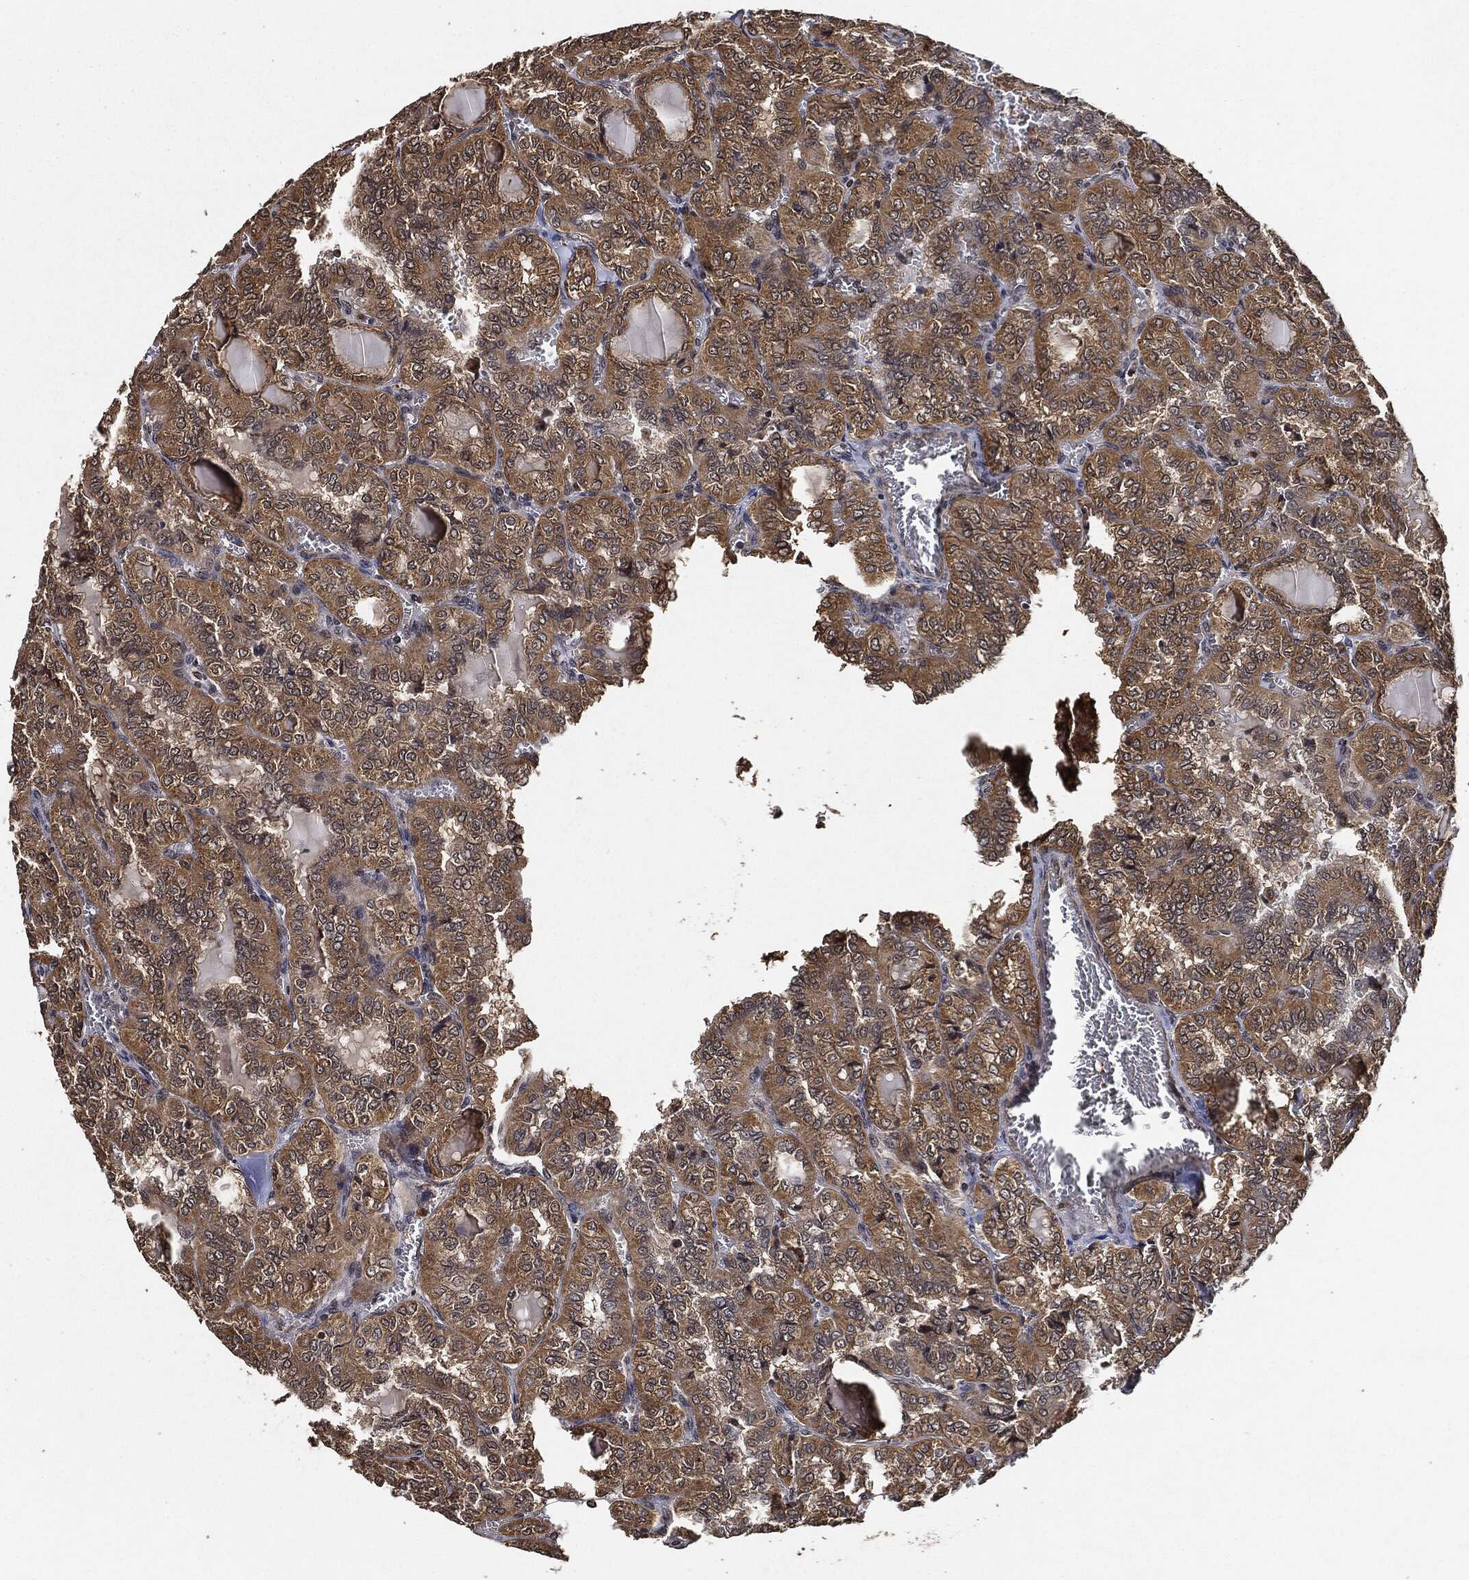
{"staining": {"intensity": "weak", "quantity": ">75%", "location": "cytoplasmic/membranous"}, "tissue": "thyroid cancer", "cell_type": "Tumor cells", "image_type": "cancer", "snomed": [{"axis": "morphology", "description": "Papillary adenocarcinoma, NOS"}, {"axis": "topography", "description": "Thyroid gland"}], "caption": "Immunohistochemical staining of human thyroid cancer (papillary adenocarcinoma) demonstrates weak cytoplasmic/membranous protein expression in approximately >75% of tumor cells. (brown staining indicates protein expression, while blue staining denotes nuclei).", "gene": "PDK1", "patient": {"sex": "female", "age": 41}}